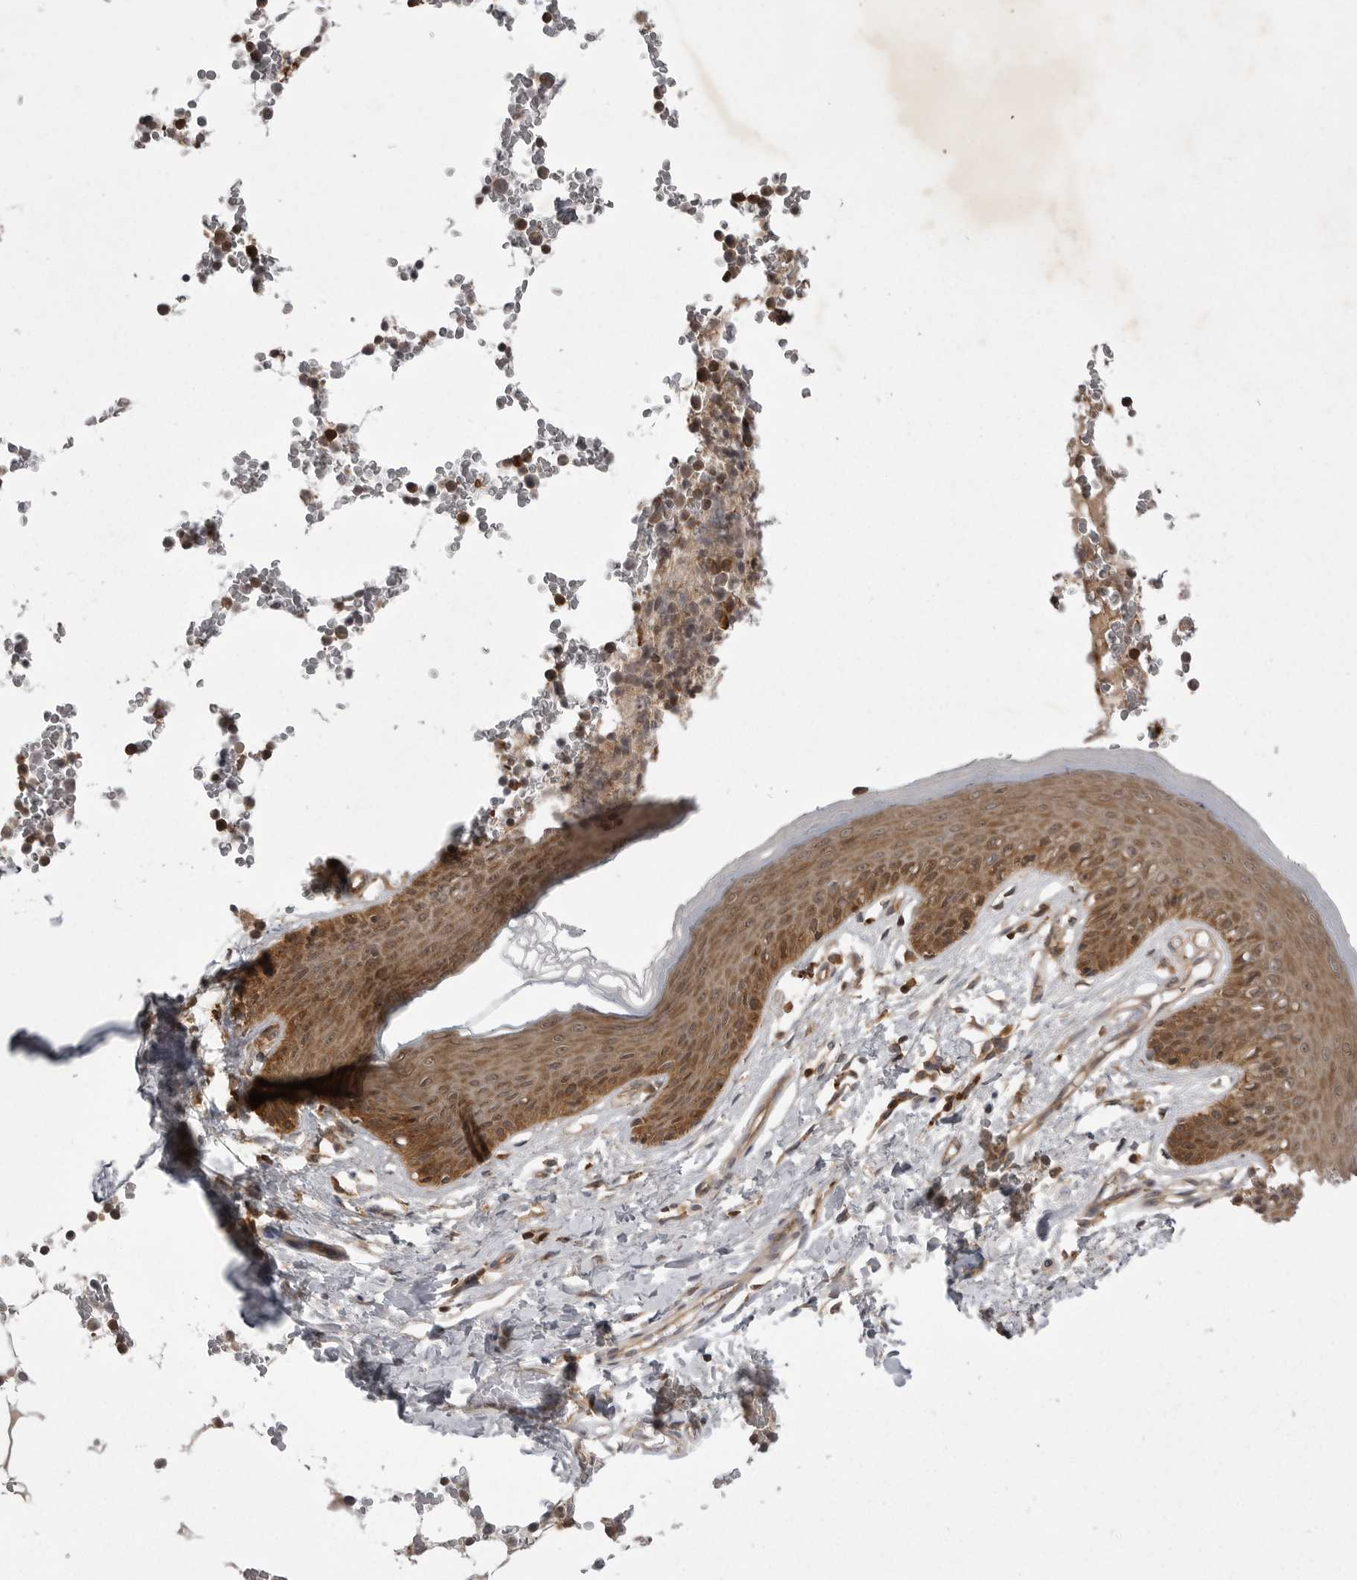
{"staining": {"intensity": "strong", "quantity": "25%-75%", "location": "cytoplasmic/membranous"}, "tissue": "bone marrow", "cell_type": "Hematopoietic cells", "image_type": "normal", "snomed": [{"axis": "morphology", "description": "Normal tissue, NOS"}, {"axis": "topography", "description": "Bone marrow"}], "caption": "Bone marrow stained with immunohistochemistry demonstrates strong cytoplasmic/membranous expression in about 25%-75% of hematopoietic cells.", "gene": "STK24", "patient": {"sex": "male", "age": 58}}